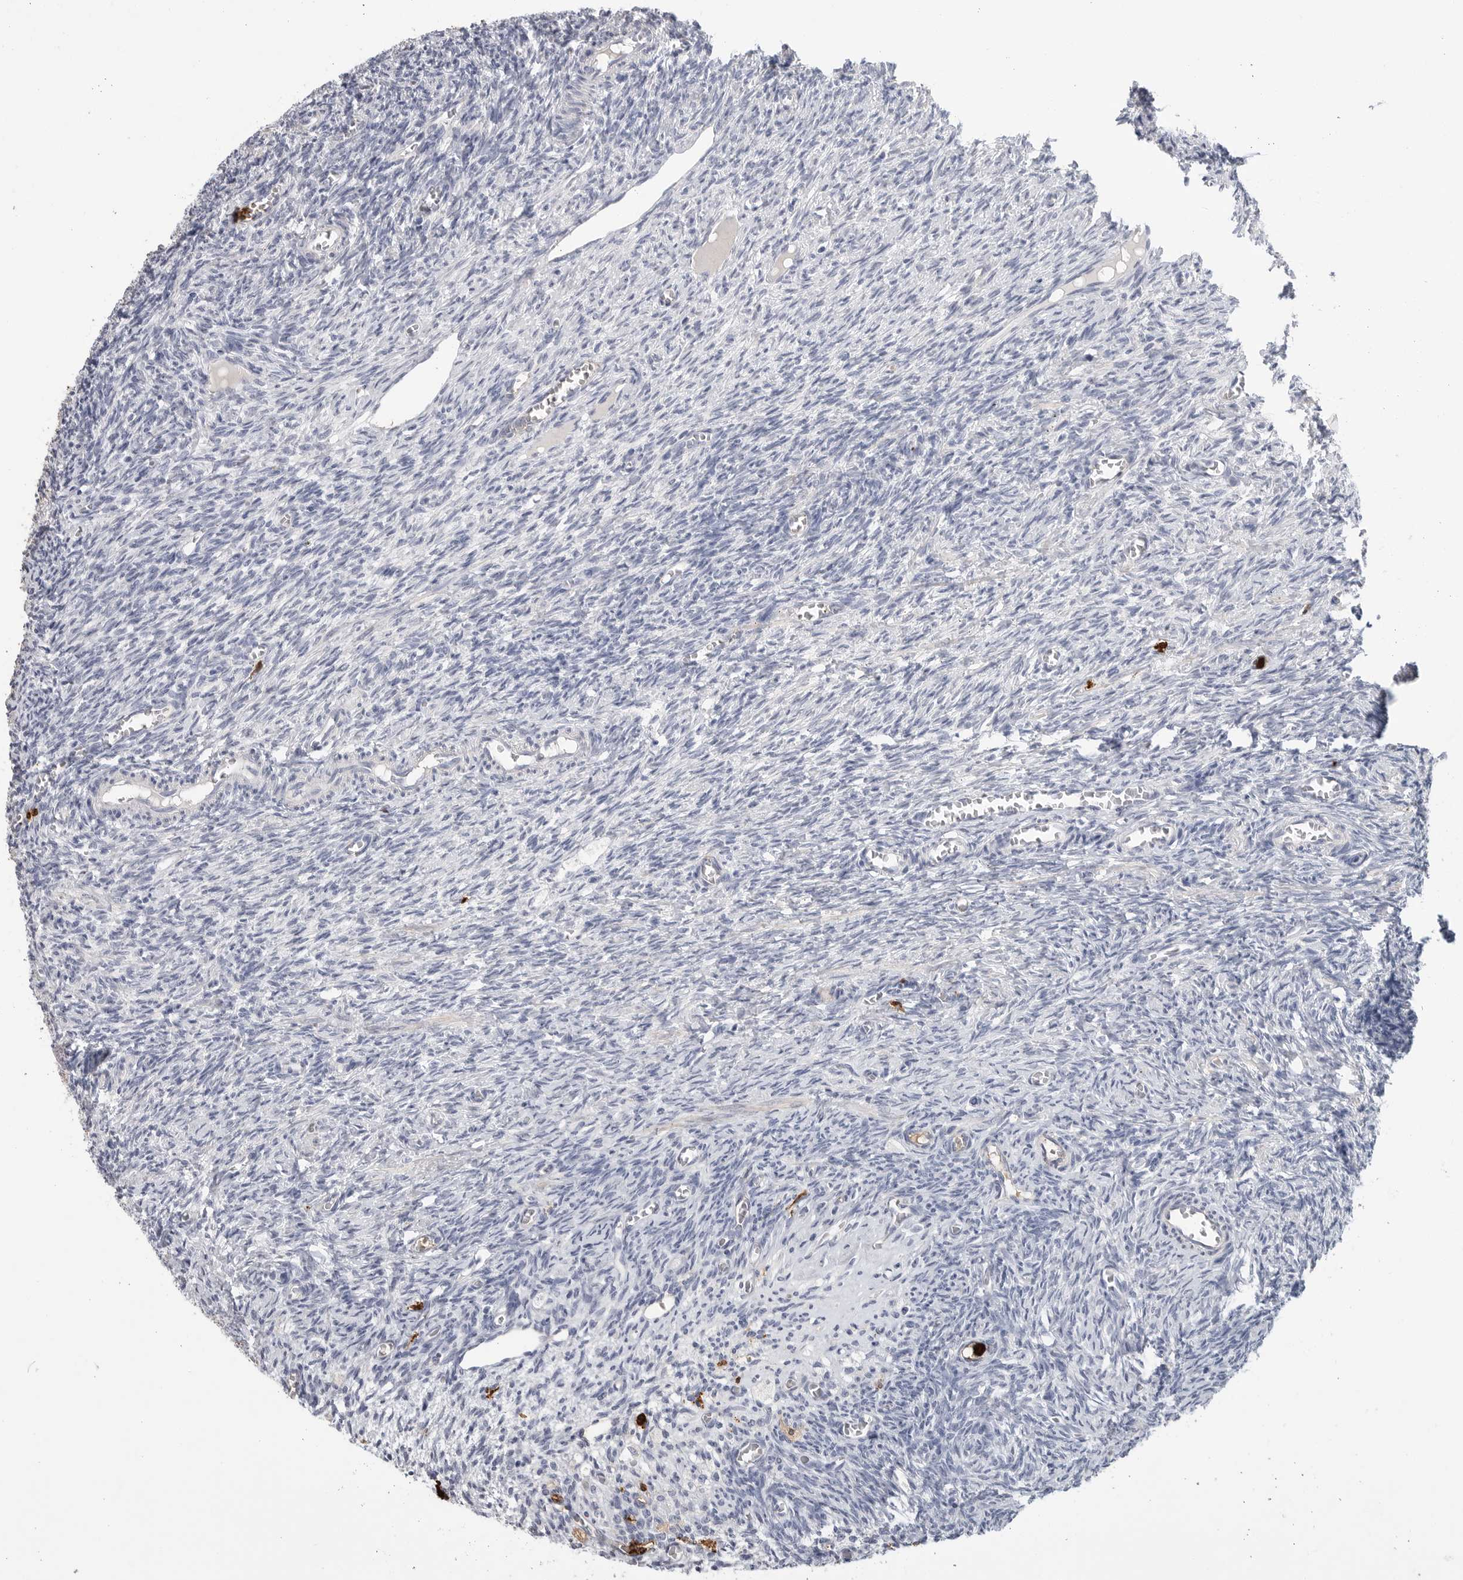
{"staining": {"intensity": "negative", "quantity": "none", "location": "none"}, "tissue": "ovary", "cell_type": "Ovarian stroma cells", "image_type": "normal", "snomed": [{"axis": "morphology", "description": "Normal tissue, NOS"}, {"axis": "topography", "description": "Ovary"}], "caption": "Protein analysis of normal ovary reveals no significant staining in ovarian stroma cells.", "gene": "CYB561D1", "patient": {"sex": "female", "age": 27}}